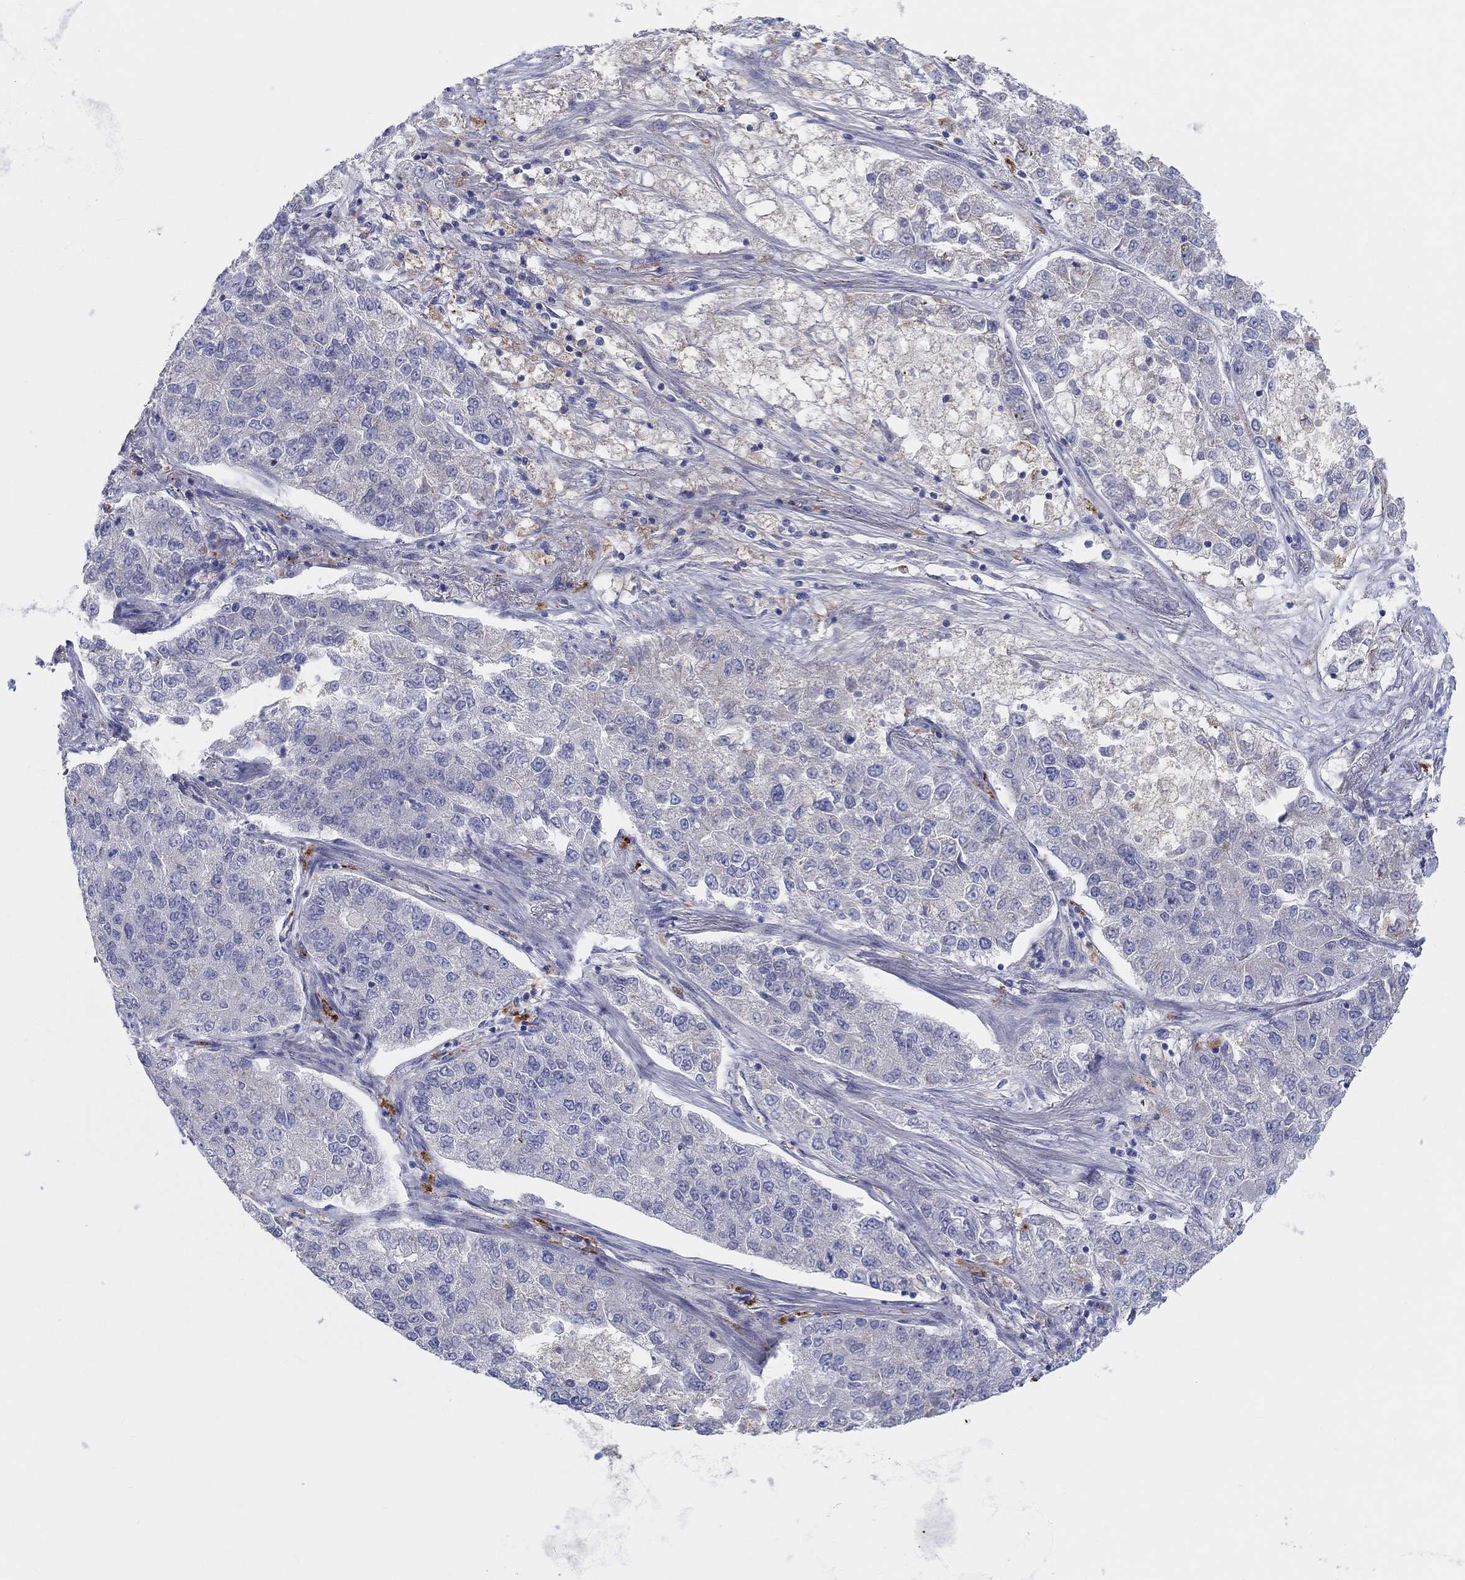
{"staining": {"intensity": "negative", "quantity": "none", "location": "none"}, "tissue": "lung cancer", "cell_type": "Tumor cells", "image_type": "cancer", "snomed": [{"axis": "morphology", "description": "Adenocarcinoma, NOS"}, {"axis": "topography", "description": "Lung"}], "caption": "A histopathology image of lung cancer stained for a protein exhibits no brown staining in tumor cells. (Immunohistochemistry (ihc), brightfield microscopy, high magnification).", "gene": "BCO2", "patient": {"sex": "male", "age": 49}}